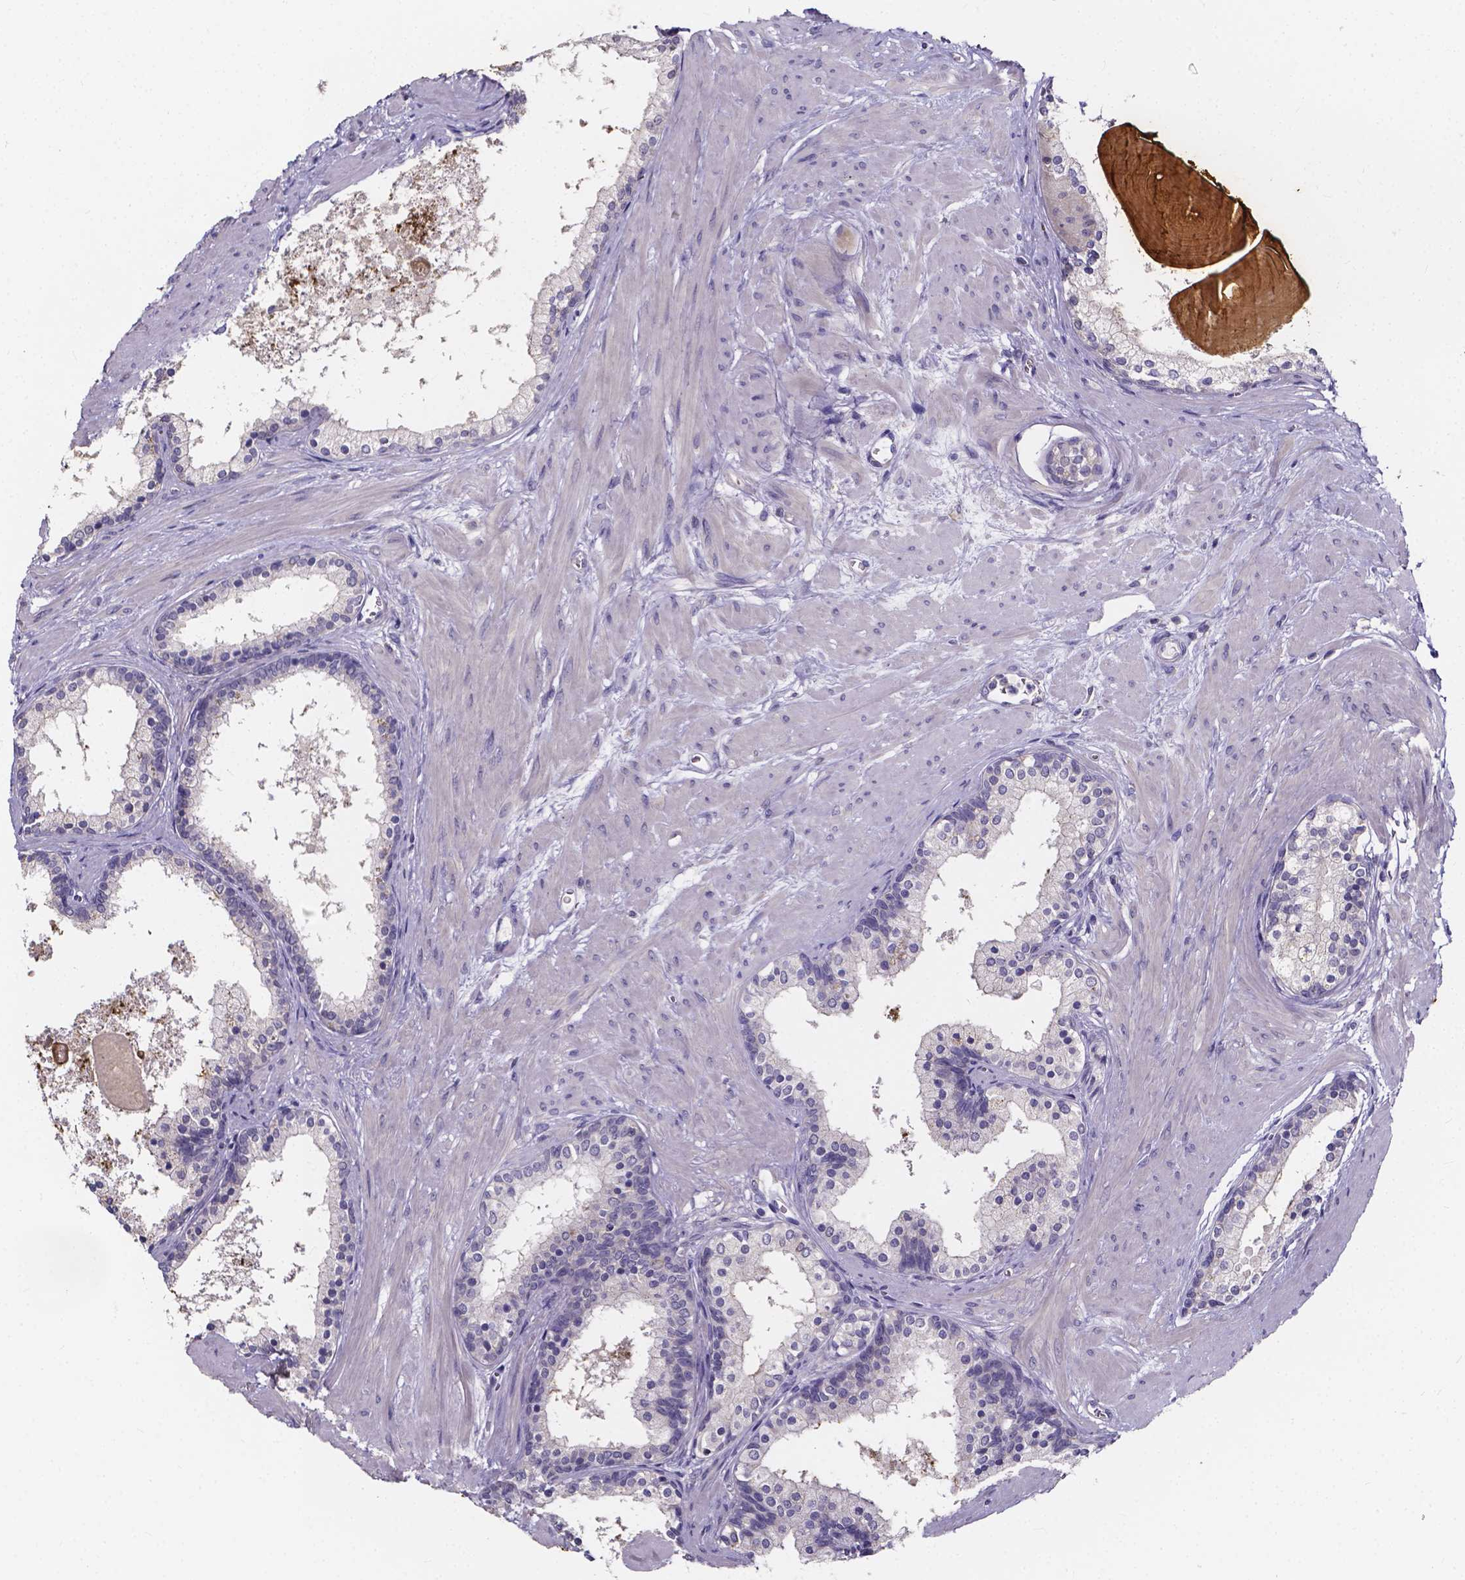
{"staining": {"intensity": "moderate", "quantity": "<25%", "location": "cytoplasmic/membranous"}, "tissue": "prostate", "cell_type": "Glandular cells", "image_type": "normal", "snomed": [{"axis": "morphology", "description": "Normal tissue, NOS"}, {"axis": "topography", "description": "Prostate"}], "caption": "This photomicrograph demonstrates immunohistochemistry staining of benign prostate, with low moderate cytoplasmic/membranous positivity in about <25% of glandular cells.", "gene": "SPOCD1", "patient": {"sex": "male", "age": 61}}